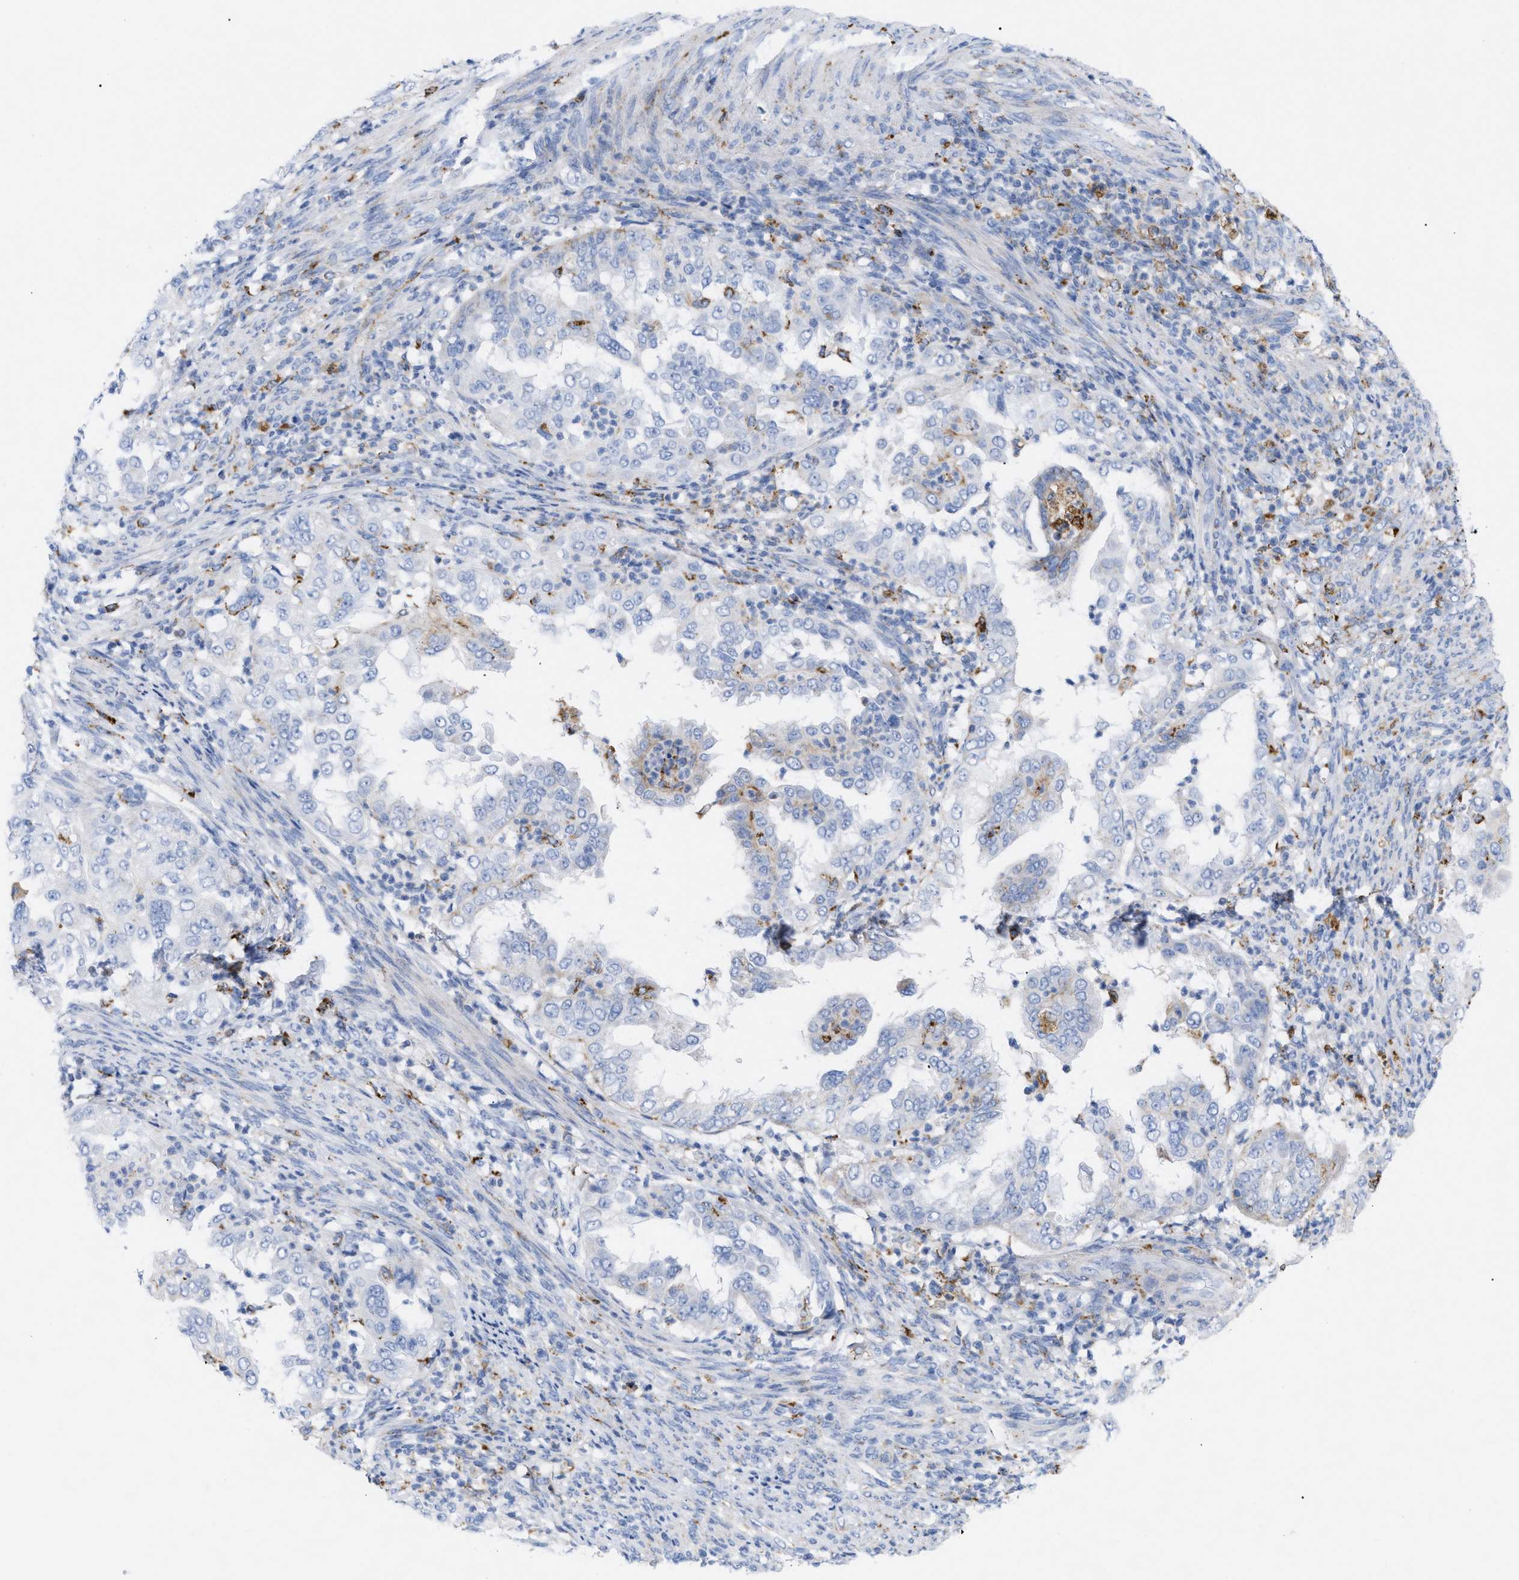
{"staining": {"intensity": "moderate", "quantity": "<25%", "location": "cytoplasmic/membranous"}, "tissue": "endometrial cancer", "cell_type": "Tumor cells", "image_type": "cancer", "snomed": [{"axis": "morphology", "description": "Adenocarcinoma, NOS"}, {"axis": "topography", "description": "Endometrium"}], "caption": "Endometrial cancer stained with DAB (3,3'-diaminobenzidine) immunohistochemistry demonstrates low levels of moderate cytoplasmic/membranous expression in approximately <25% of tumor cells.", "gene": "DRAM2", "patient": {"sex": "female", "age": 85}}